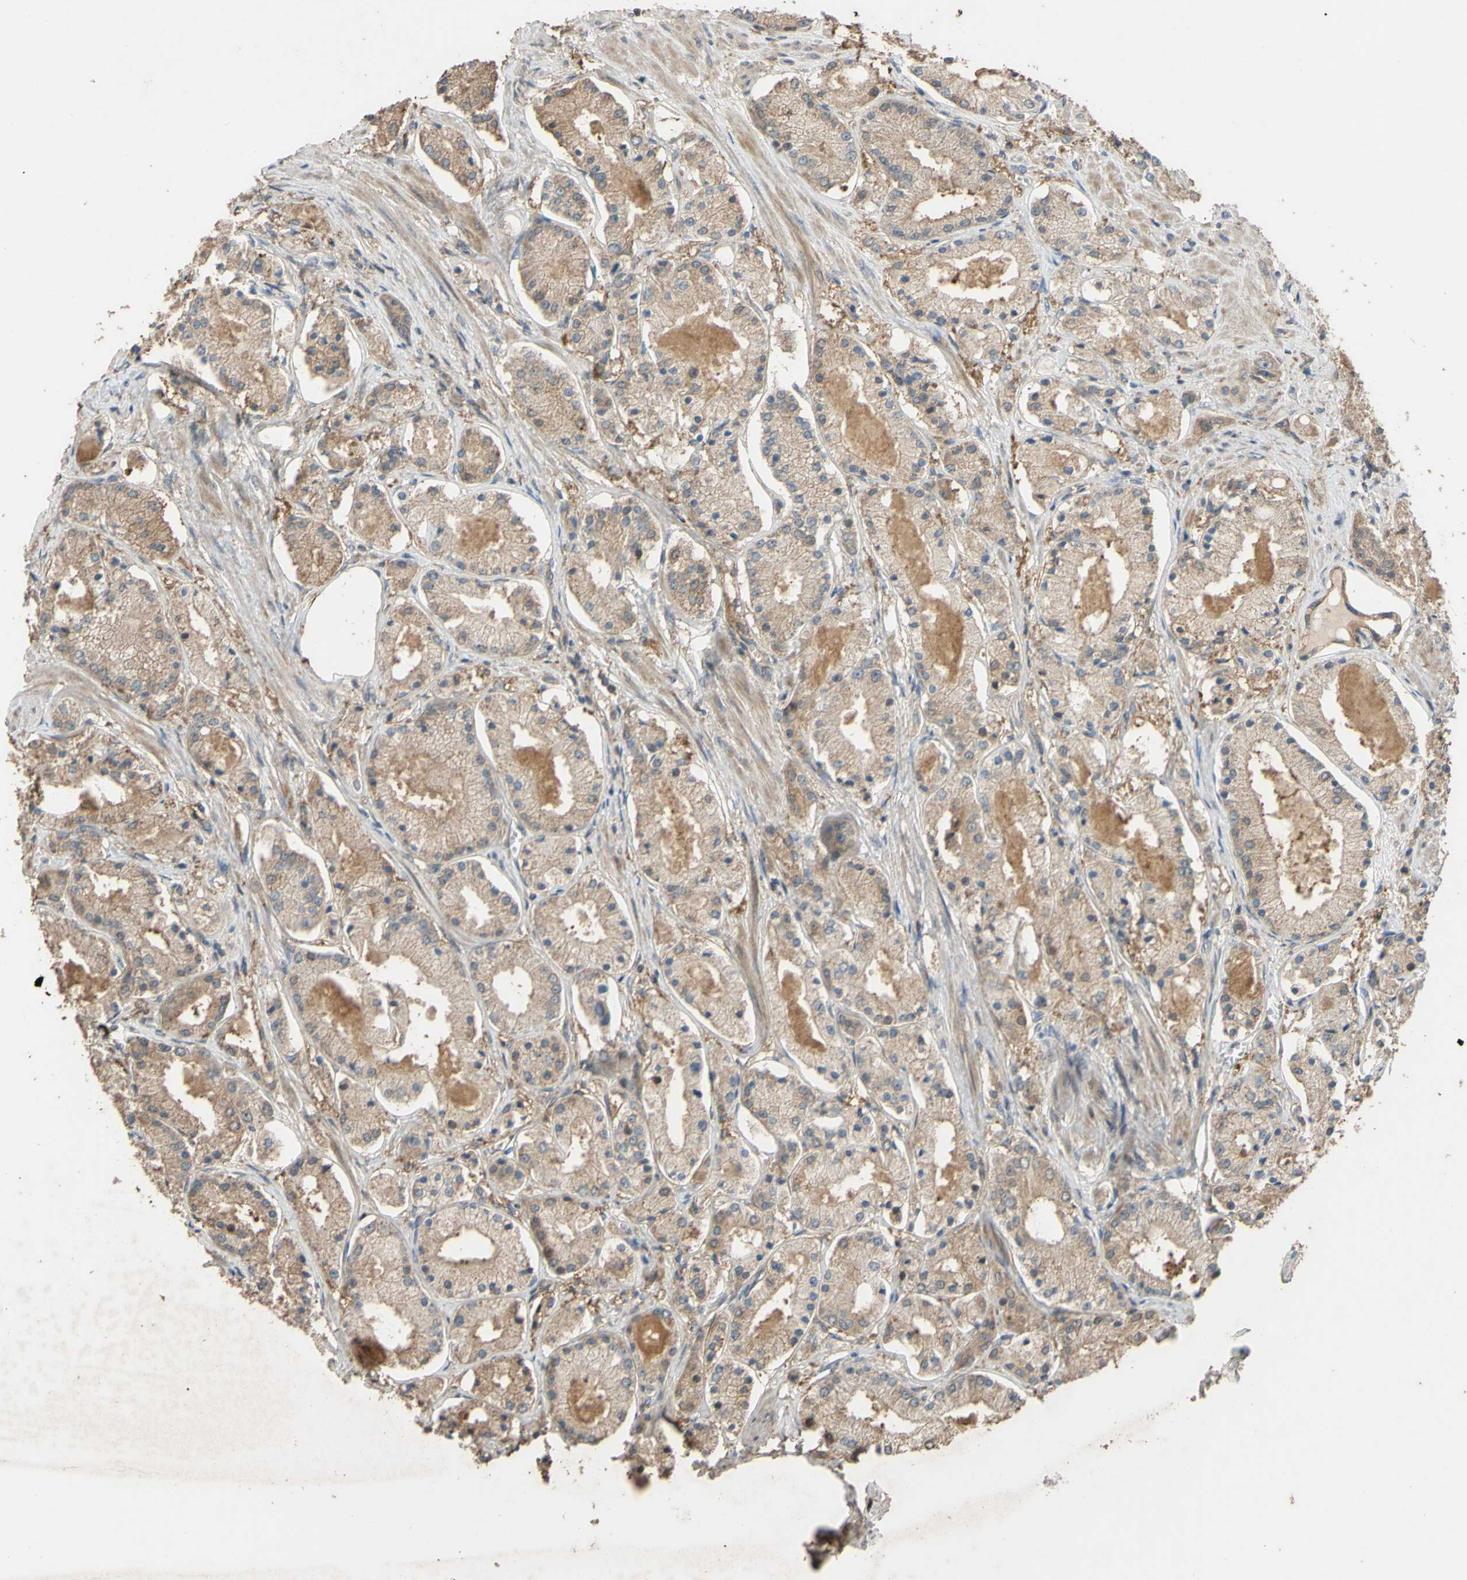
{"staining": {"intensity": "moderate", "quantity": ">75%", "location": "cytoplasmic/membranous"}, "tissue": "prostate cancer", "cell_type": "Tumor cells", "image_type": "cancer", "snomed": [{"axis": "morphology", "description": "Adenocarcinoma, High grade"}, {"axis": "topography", "description": "Prostate"}], "caption": "This image demonstrates immunohistochemistry (IHC) staining of human high-grade adenocarcinoma (prostate), with medium moderate cytoplasmic/membranous staining in approximately >75% of tumor cells.", "gene": "SHROOM4", "patient": {"sex": "male", "age": 66}}